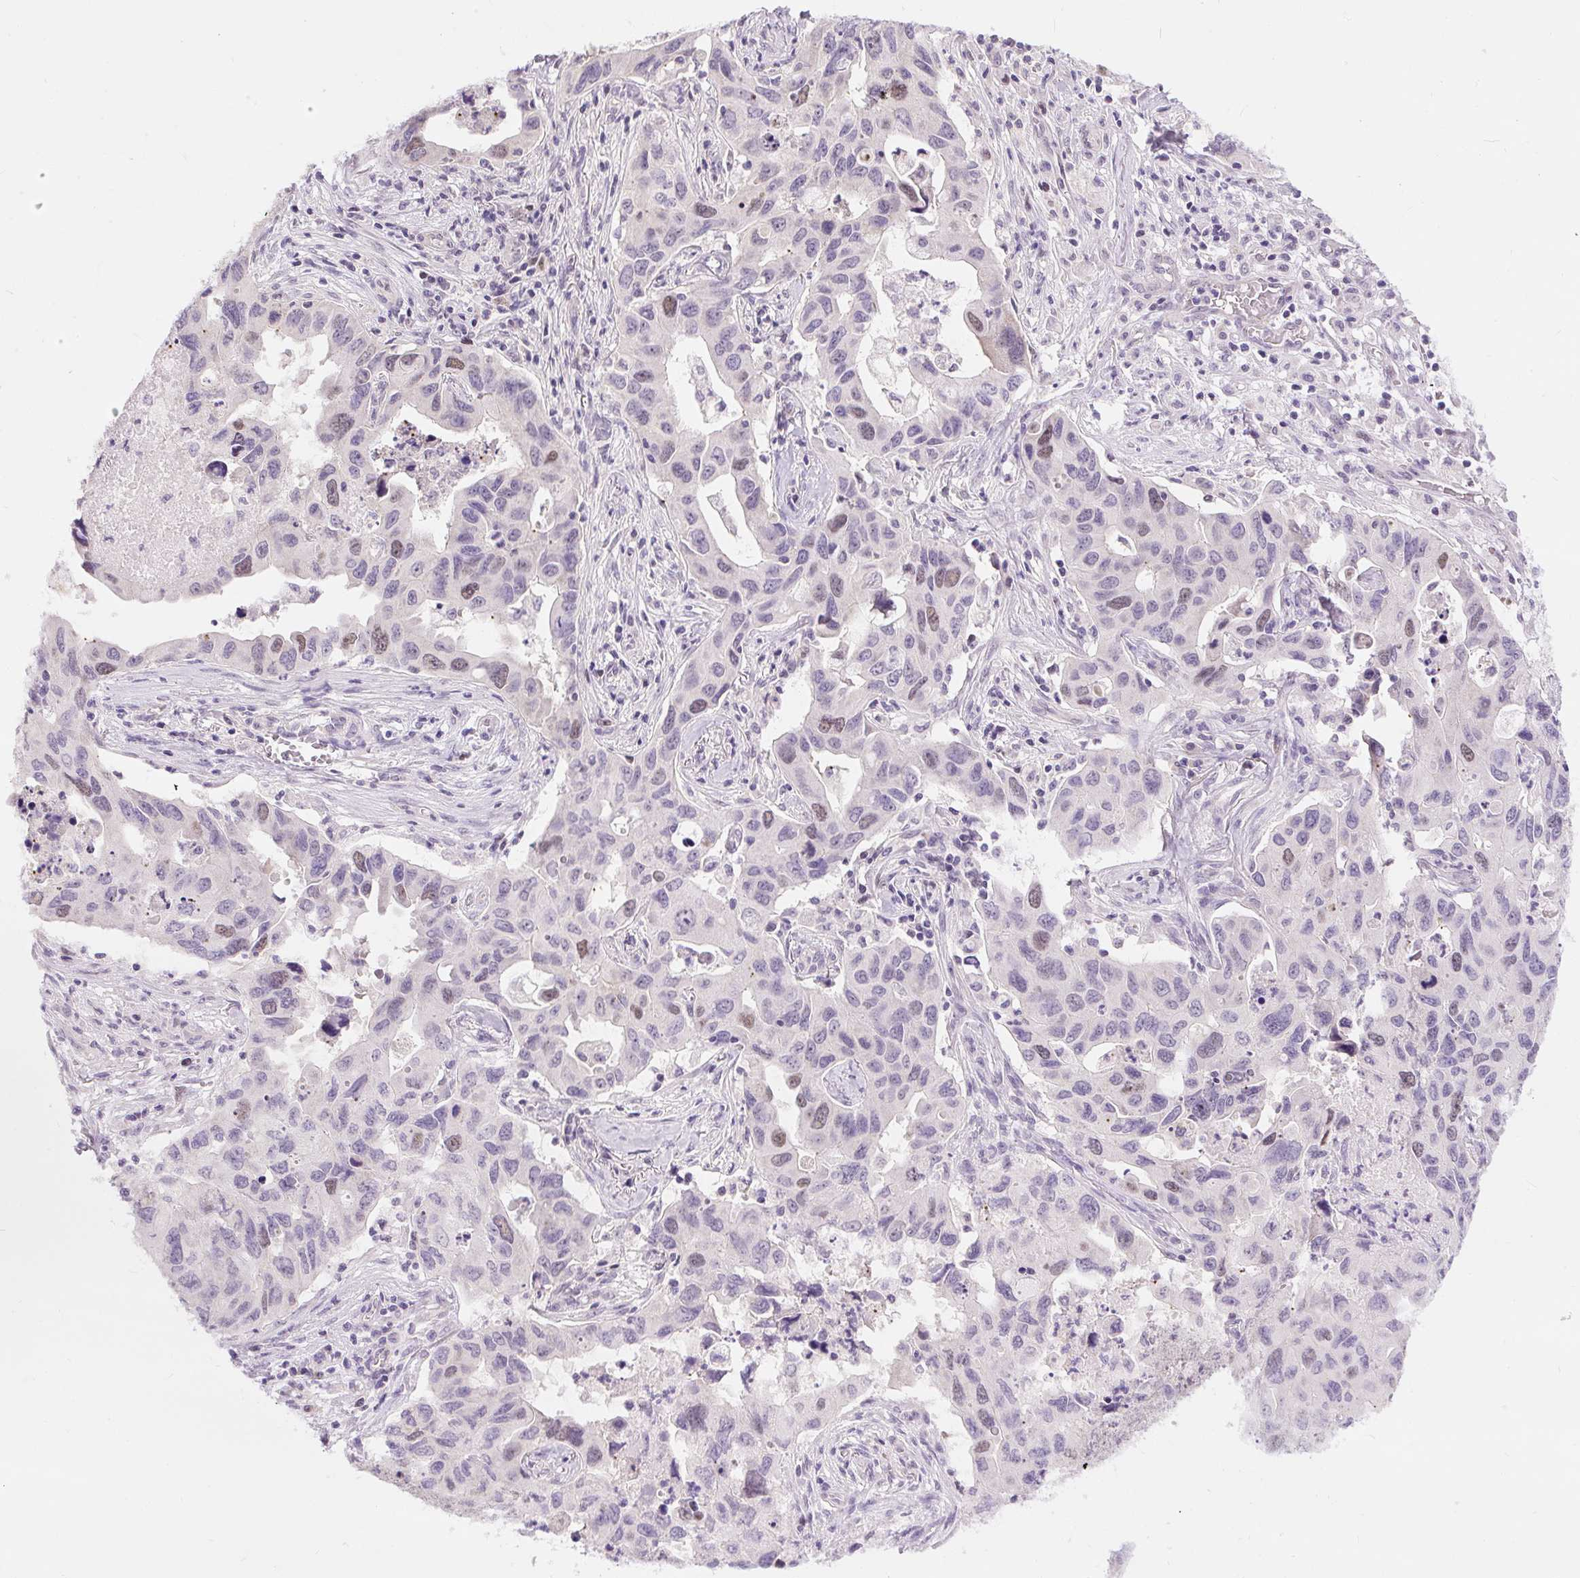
{"staining": {"intensity": "moderate", "quantity": "<25%", "location": "nuclear"}, "tissue": "lung cancer", "cell_type": "Tumor cells", "image_type": "cancer", "snomed": [{"axis": "morphology", "description": "Adenocarcinoma, NOS"}, {"axis": "topography", "description": "Lung"}], "caption": "Immunohistochemical staining of human adenocarcinoma (lung) exhibits low levels of moderate nuclear positivity in about <25% of tumor cells.", "gene": "RACGAP1", "patient": {"sex": "male", "age": 64}}